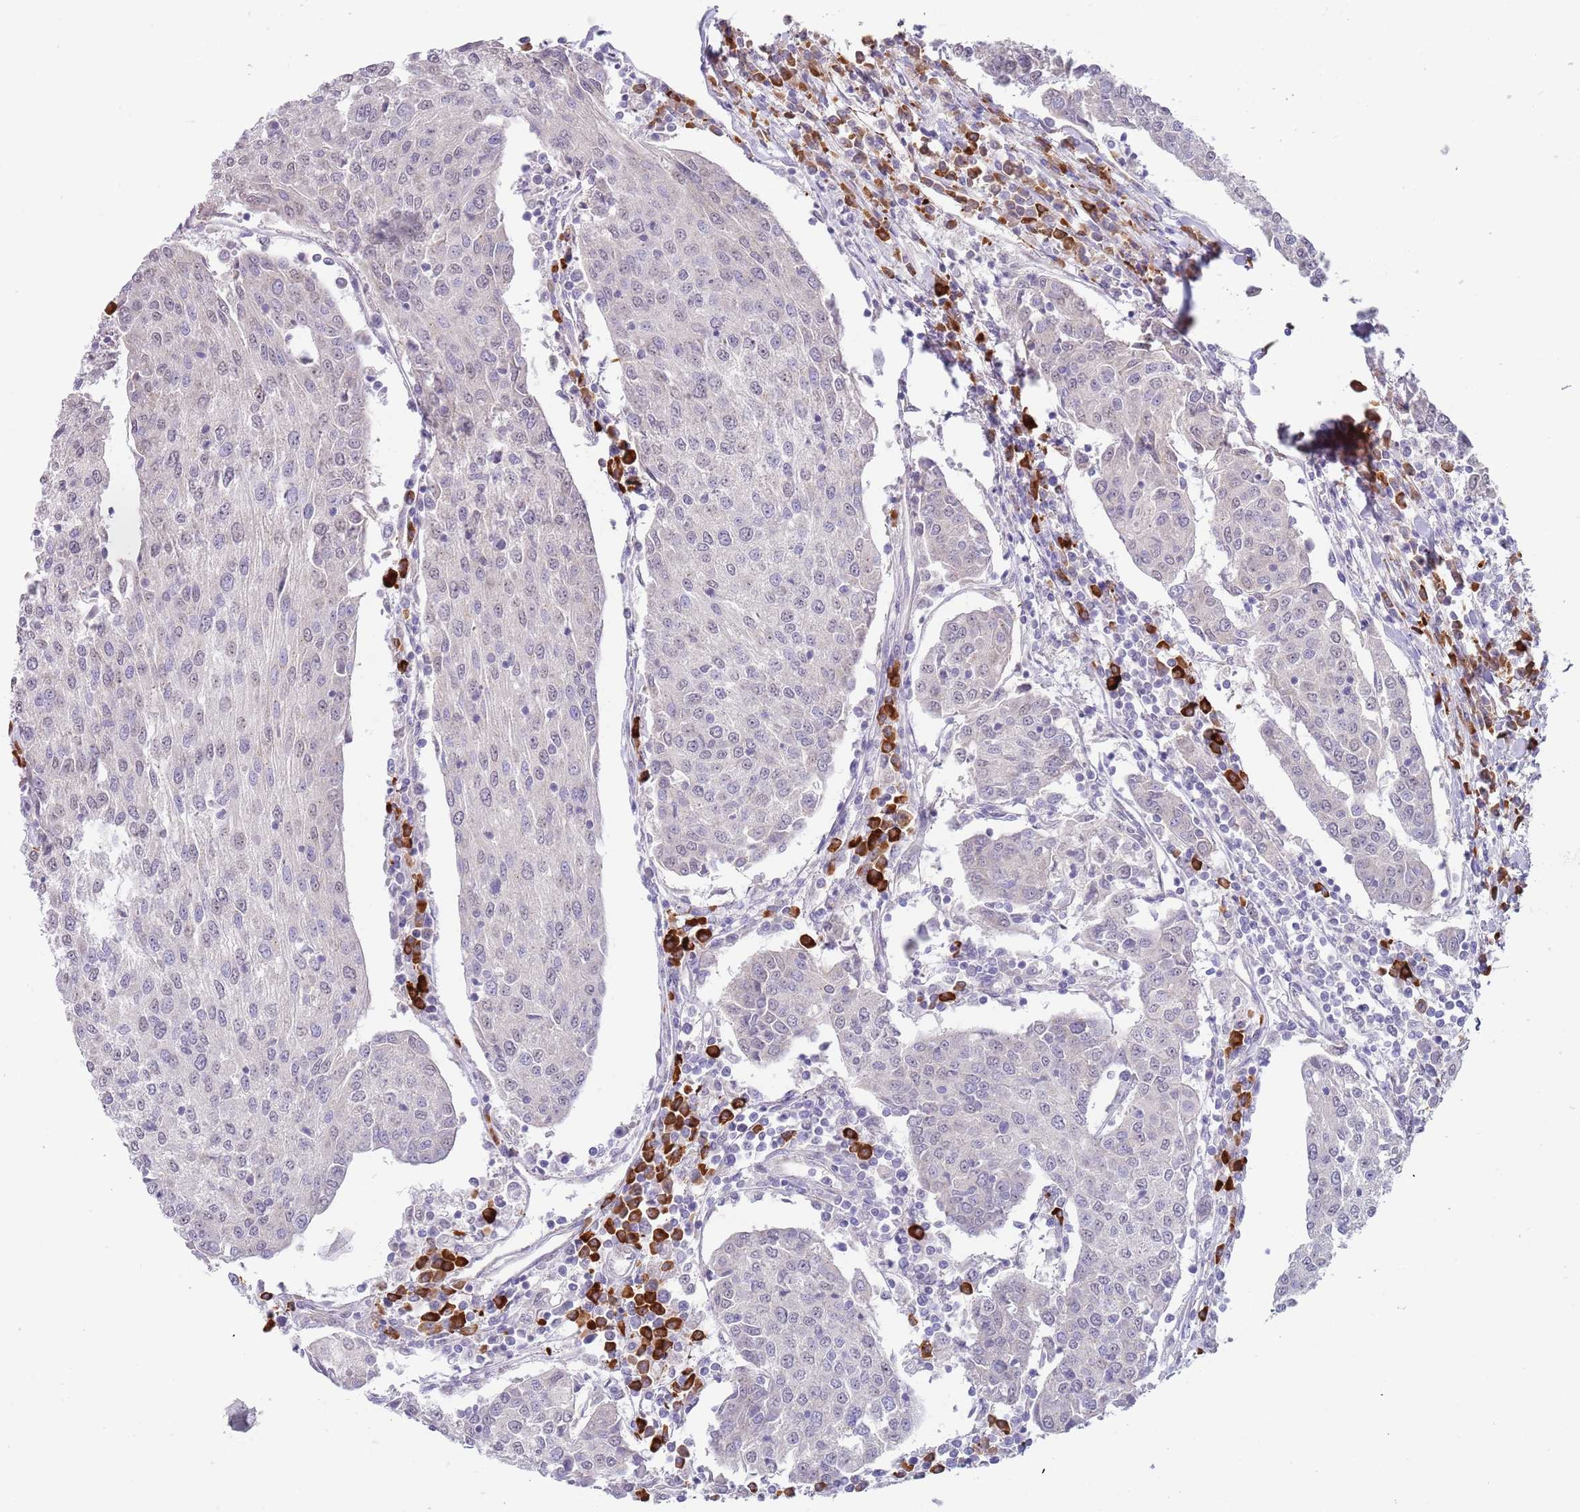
{"staining": {"intensity": "negative", "quantity": "none", "location": "none"}, "tissue": "urothelial cancer", "cell_type": "Tumor cells", "image_type": "cancer", "snomed": [{"axis": "morphology", "description": "Urothelial carcinoma, High grade"}, {"axis": "topography", "description": "Urinary bladder"}], "caption": "Urothelial carcinoma (high-grade) was stained to show a protein in brown. There is no significant positivity in tumor cells.", "gene": "TNRC6C", "patient": {"sex": "female", "age": 85}}